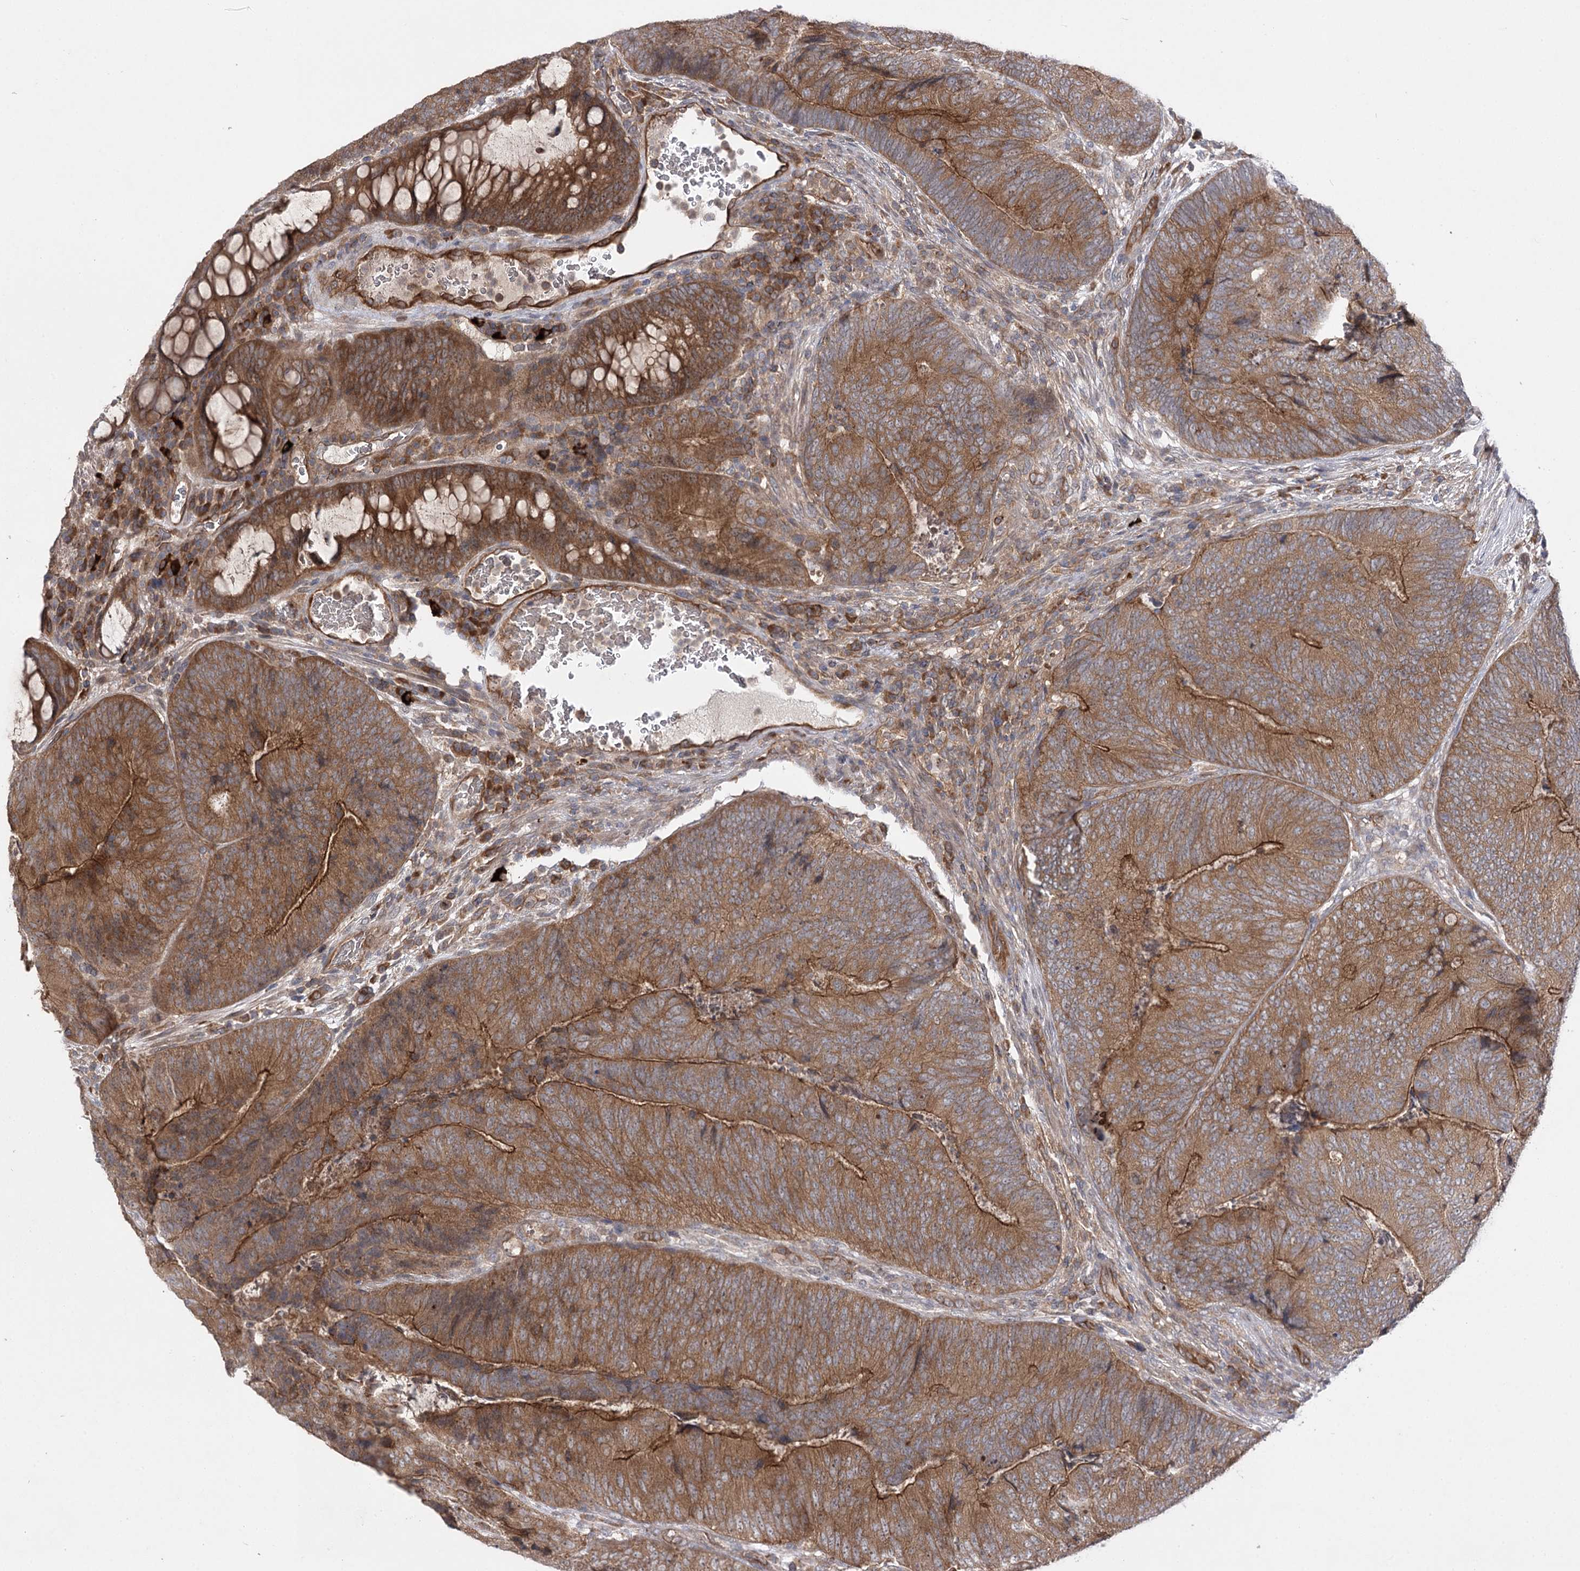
{"staining": {"intensity": "strong", "quantity": ">75%", "location": "cytoplasmic/membranous"}, "tissue": "colorectal cancer", "cell_type": "Tumor cells", "image_type": "cancer", "snomed": [{"axis": "morphology", "description": "Adenocarcinoma, NOS"}, {"axis": "topography", "description": "Colon"}], "caption": "Immunohistochemical staining of colorectal cancer reveals strong cytoplasmic/membranous protein staining in approximately >75% of tumor cells.", "gene": "BCR", "patient": {"sex": "female", "age": 67}}